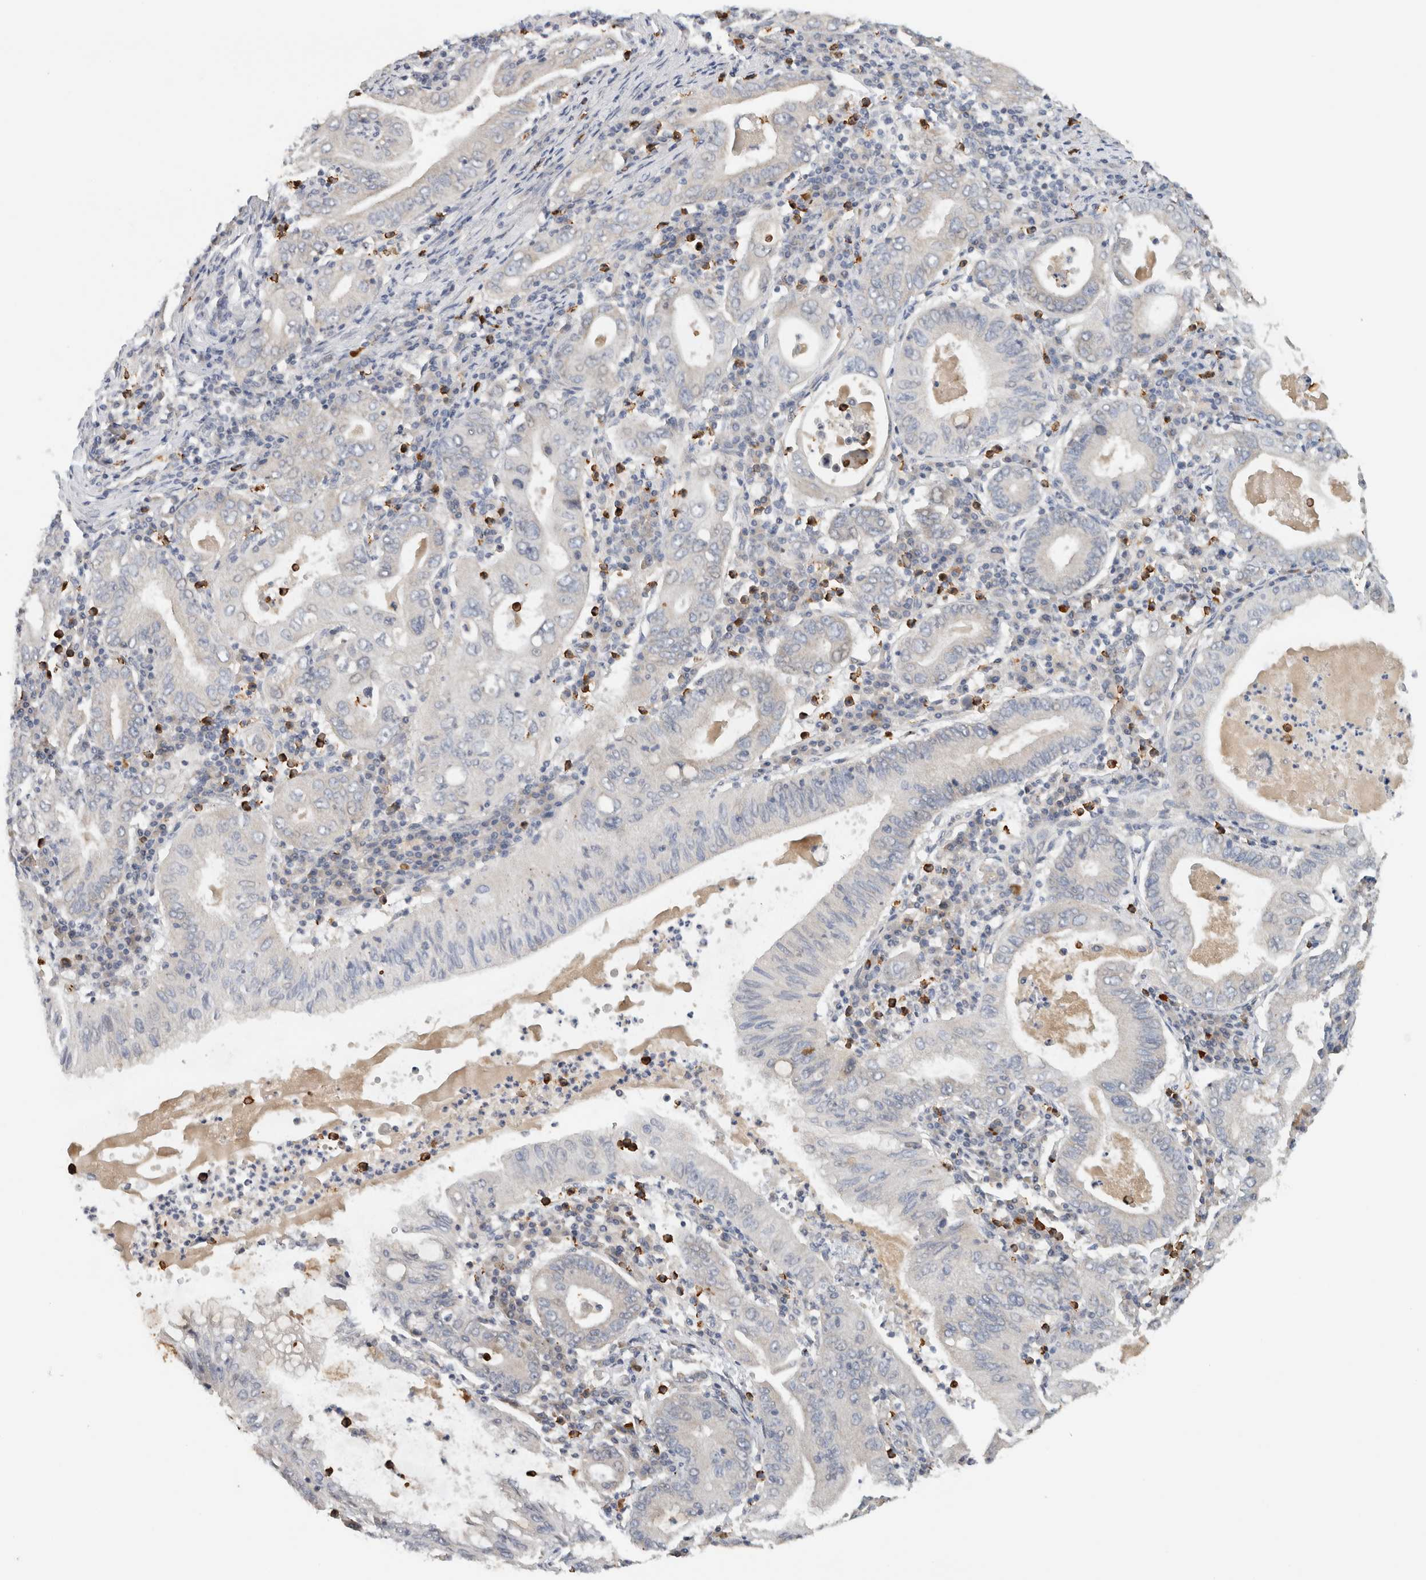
{"staining": {"intensity": "negative", "quantity": "none", "location": "none"}, "tissue": "stomach cancer", "cell_type": "Tumor cells", "image_type": "cancer", "snomed": [{"axis": "morphology", "description": "Normal tissue, NOS"}, {"axis": "morphology", "description": "Adenocarcinoma, NOS"}, {"axis": "topography", "description": "Esophagus"}, {"axis": "topography", "description": "Stomach, upper"}, {"axis": "topography", "description": "Peripheral nerve tissue"}], "caption": "Immunohistochemical staining of human stomach cancer (adenocarcinoma) shows no significant staining in tumor cells. The staining was performed using DAB (3,3'-diaminobenzidine) to visualize the protein expression in brown, while the nuclei were stained in blue with hematoxylin (Magnification: 20x).", "gene": "PUM1", "patient": {"sex": "male", "age": 62}}